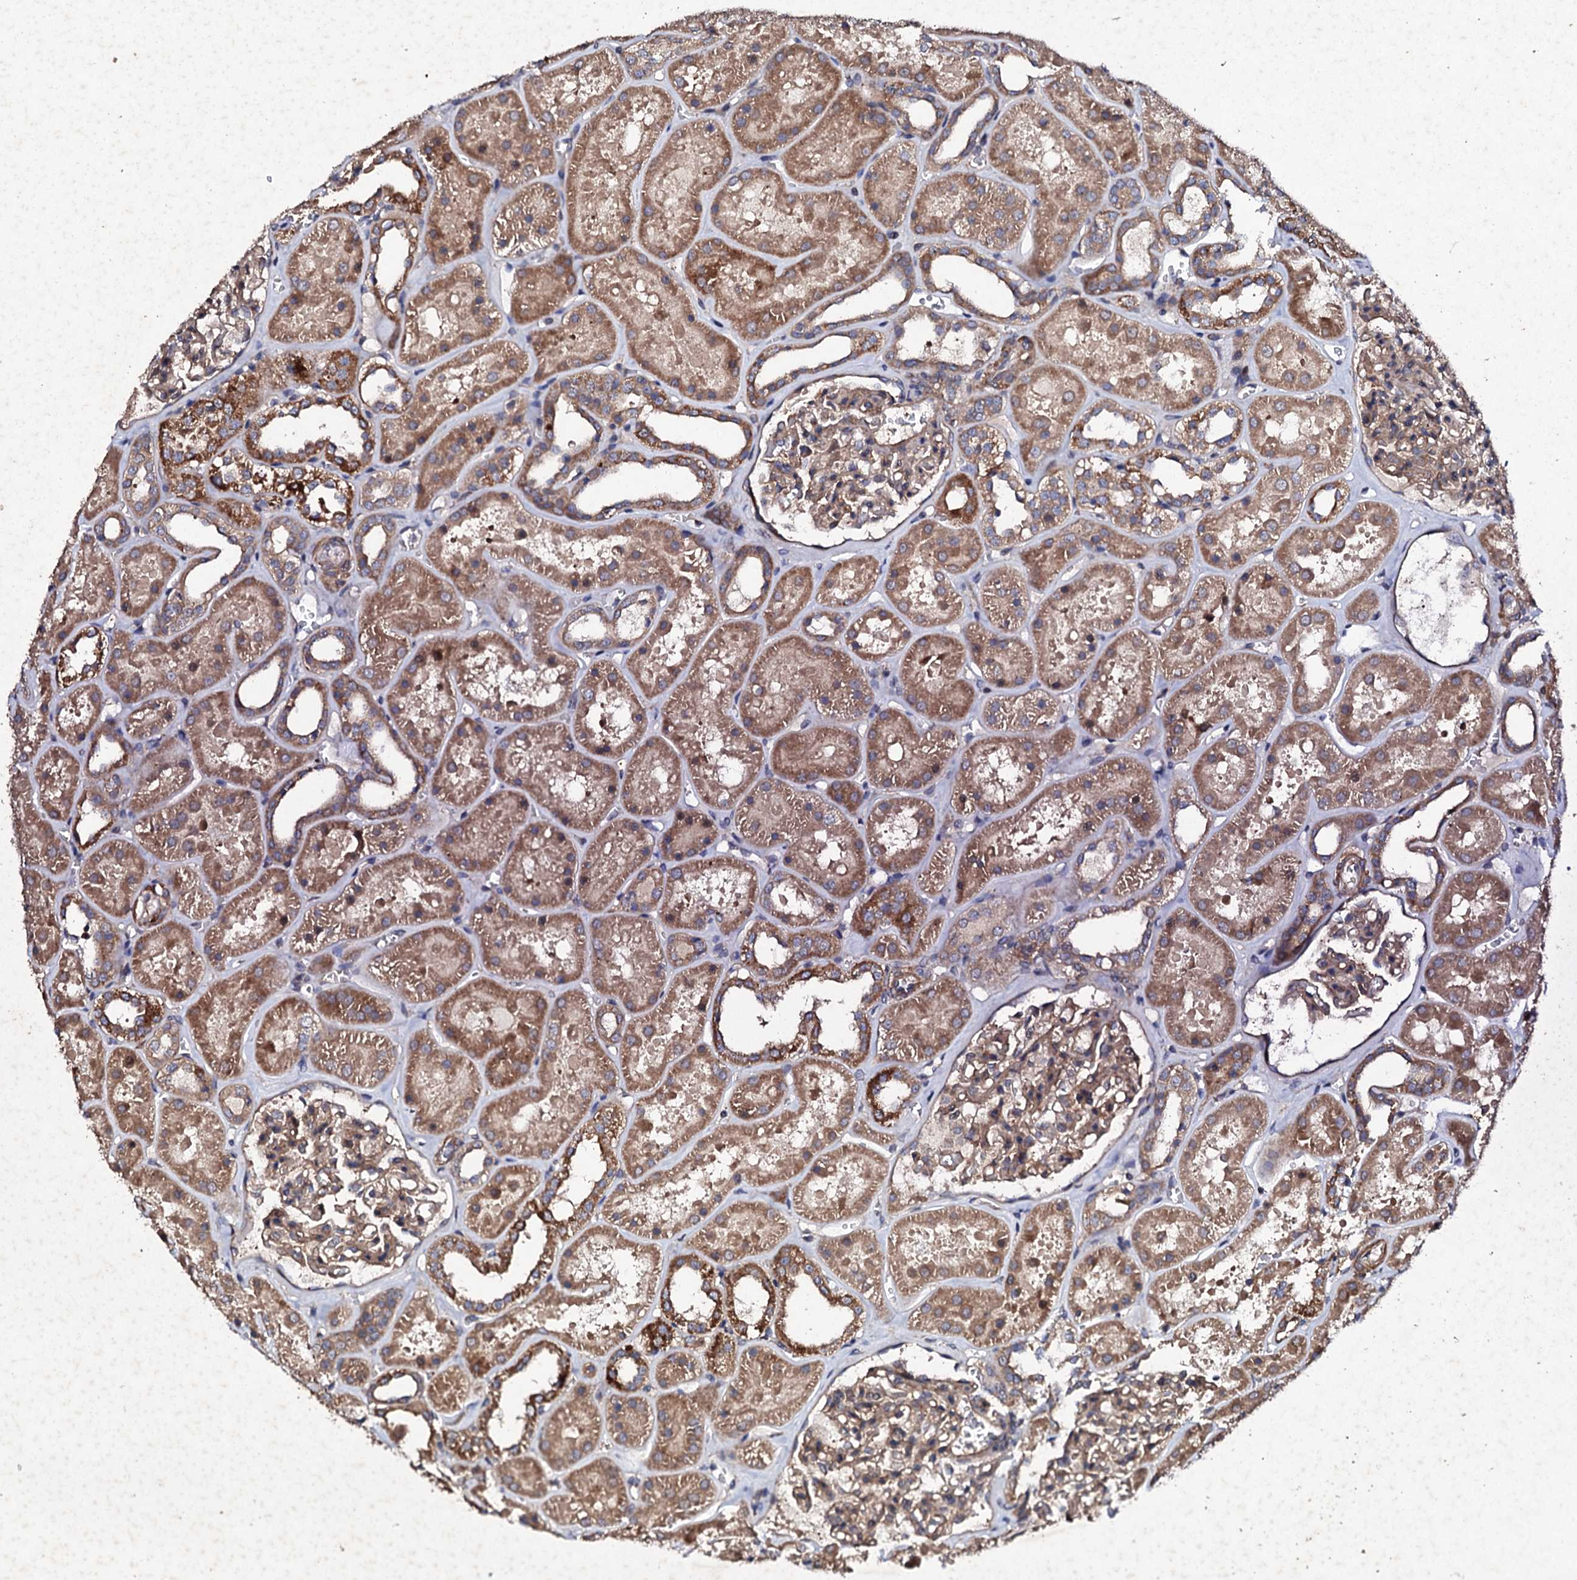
{"staining": {"intensity": "moderate", "quantity": ">75%", "location": "cytoplasmic/membranous"}, "tissue": "kidney", "cell_type": "Cells in glomeruli", "image_type": "normal", "snomed": [{"axis": "morphology", "description": "Normal tissue, NOS"}, {"axis": "topography", "description": "Kidney"}], "caption": "This image exhibits immunohistochemistry staining of normal kidney, with medium moderate cytoplasmic/membranous expression in about >75% of cells in glomeruli.", "gene": "MOCOS", "patient": {"sex": "female", "age": 41}}